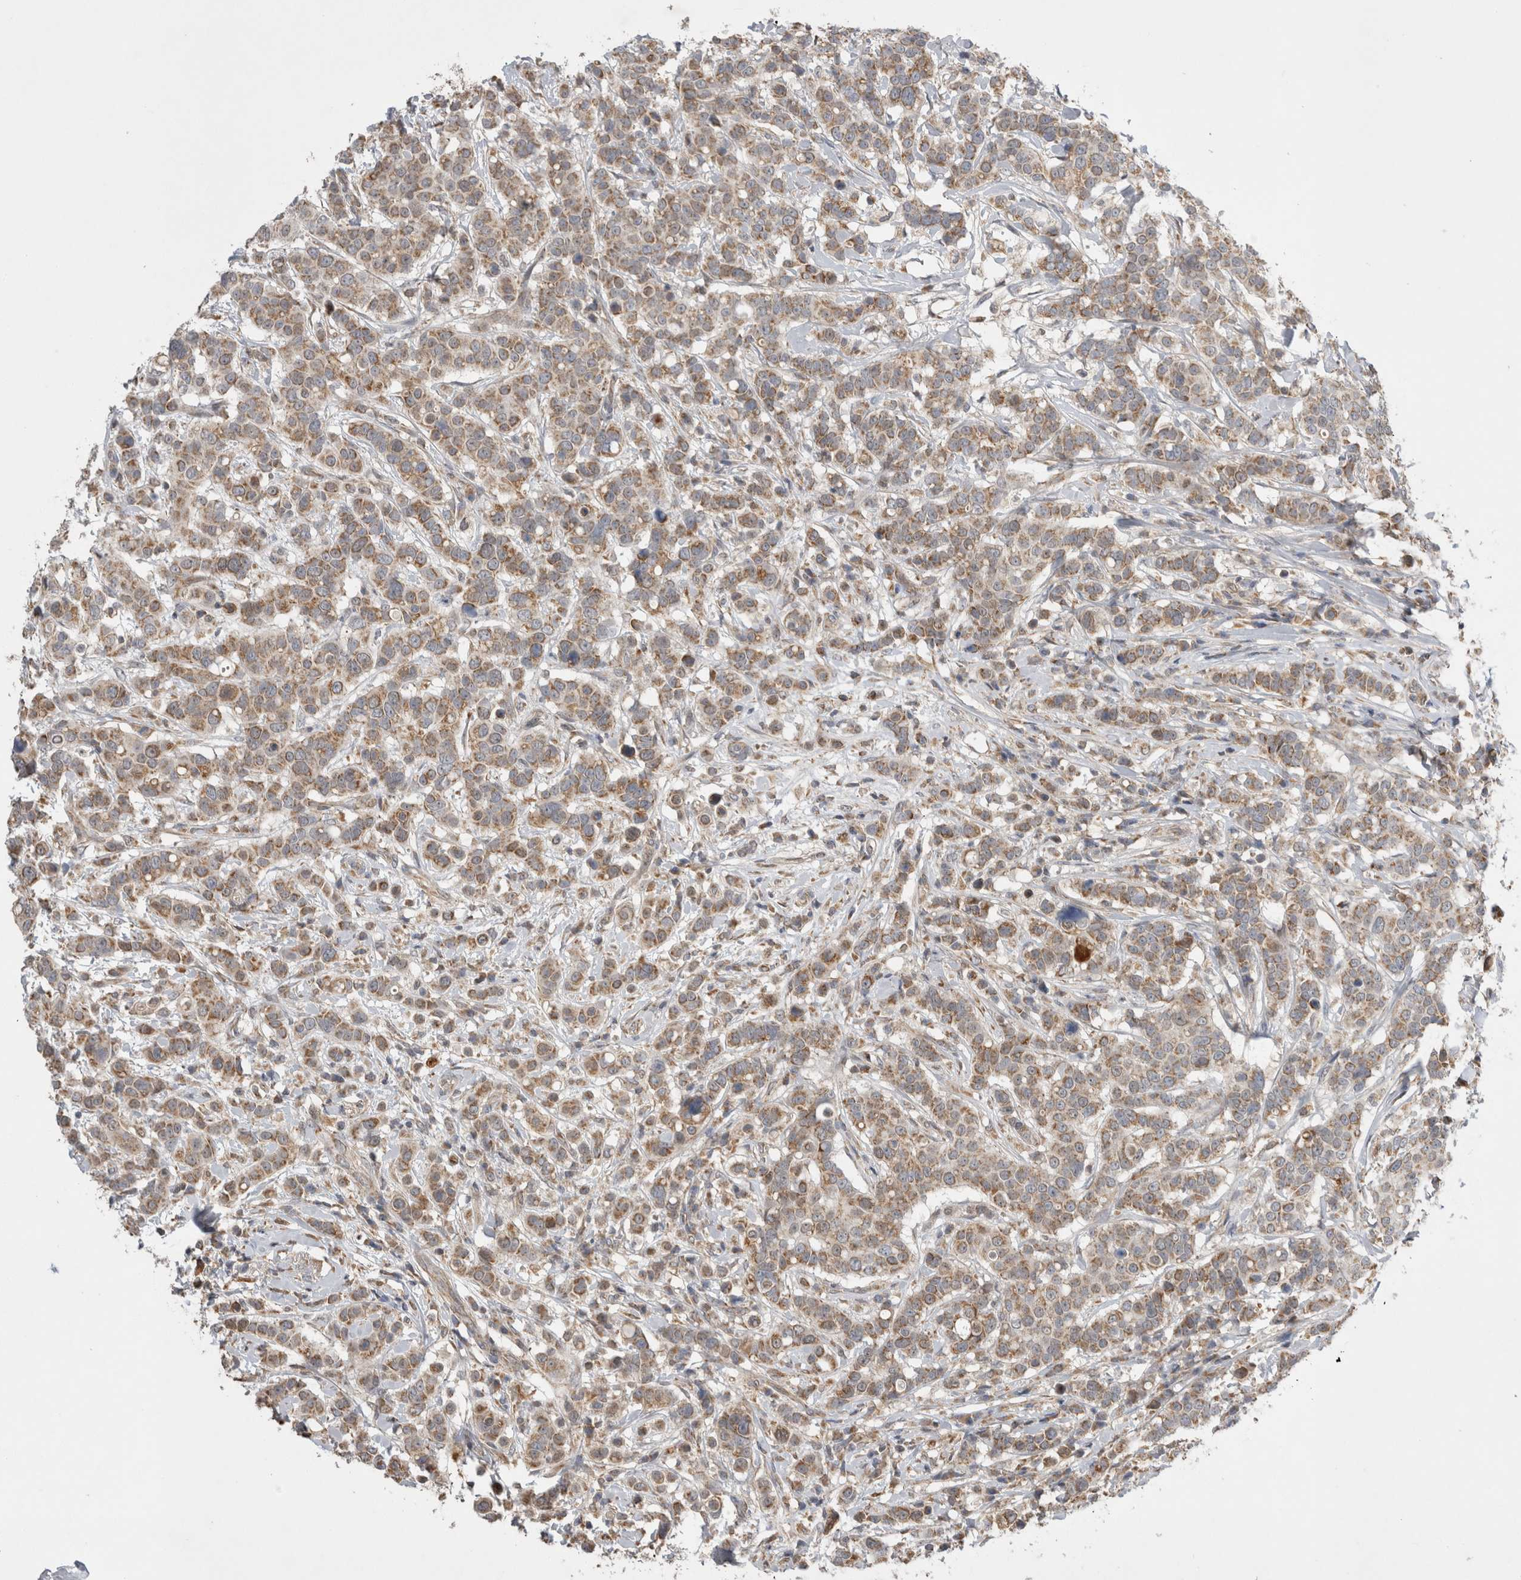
{"staining": {"intensity": "weak", "quantity": ">75%", "location": "cytoplasmic/membranous"}, "tissue": "breast cancer", "cell_type": "Tumor cells", "image_type": "cancer", "snomed": [{"axis": "morphology", "description": "Duct carcinoma"}, {"axis": "topography", "description": "Breast"}], "caption": "High-power microscopy captured an IHC image of breast cancer, revealing weak cytoplasmic/membranous staining in about >75% of tumor cells. The staining was performed using DAB to visualize the protein expression in brown, while the nuclei were stained in blue with hematoxylin (Magnification: 20x).", "gene": "KCNIP1", "patient": {"sex": "female", "age": 27}}